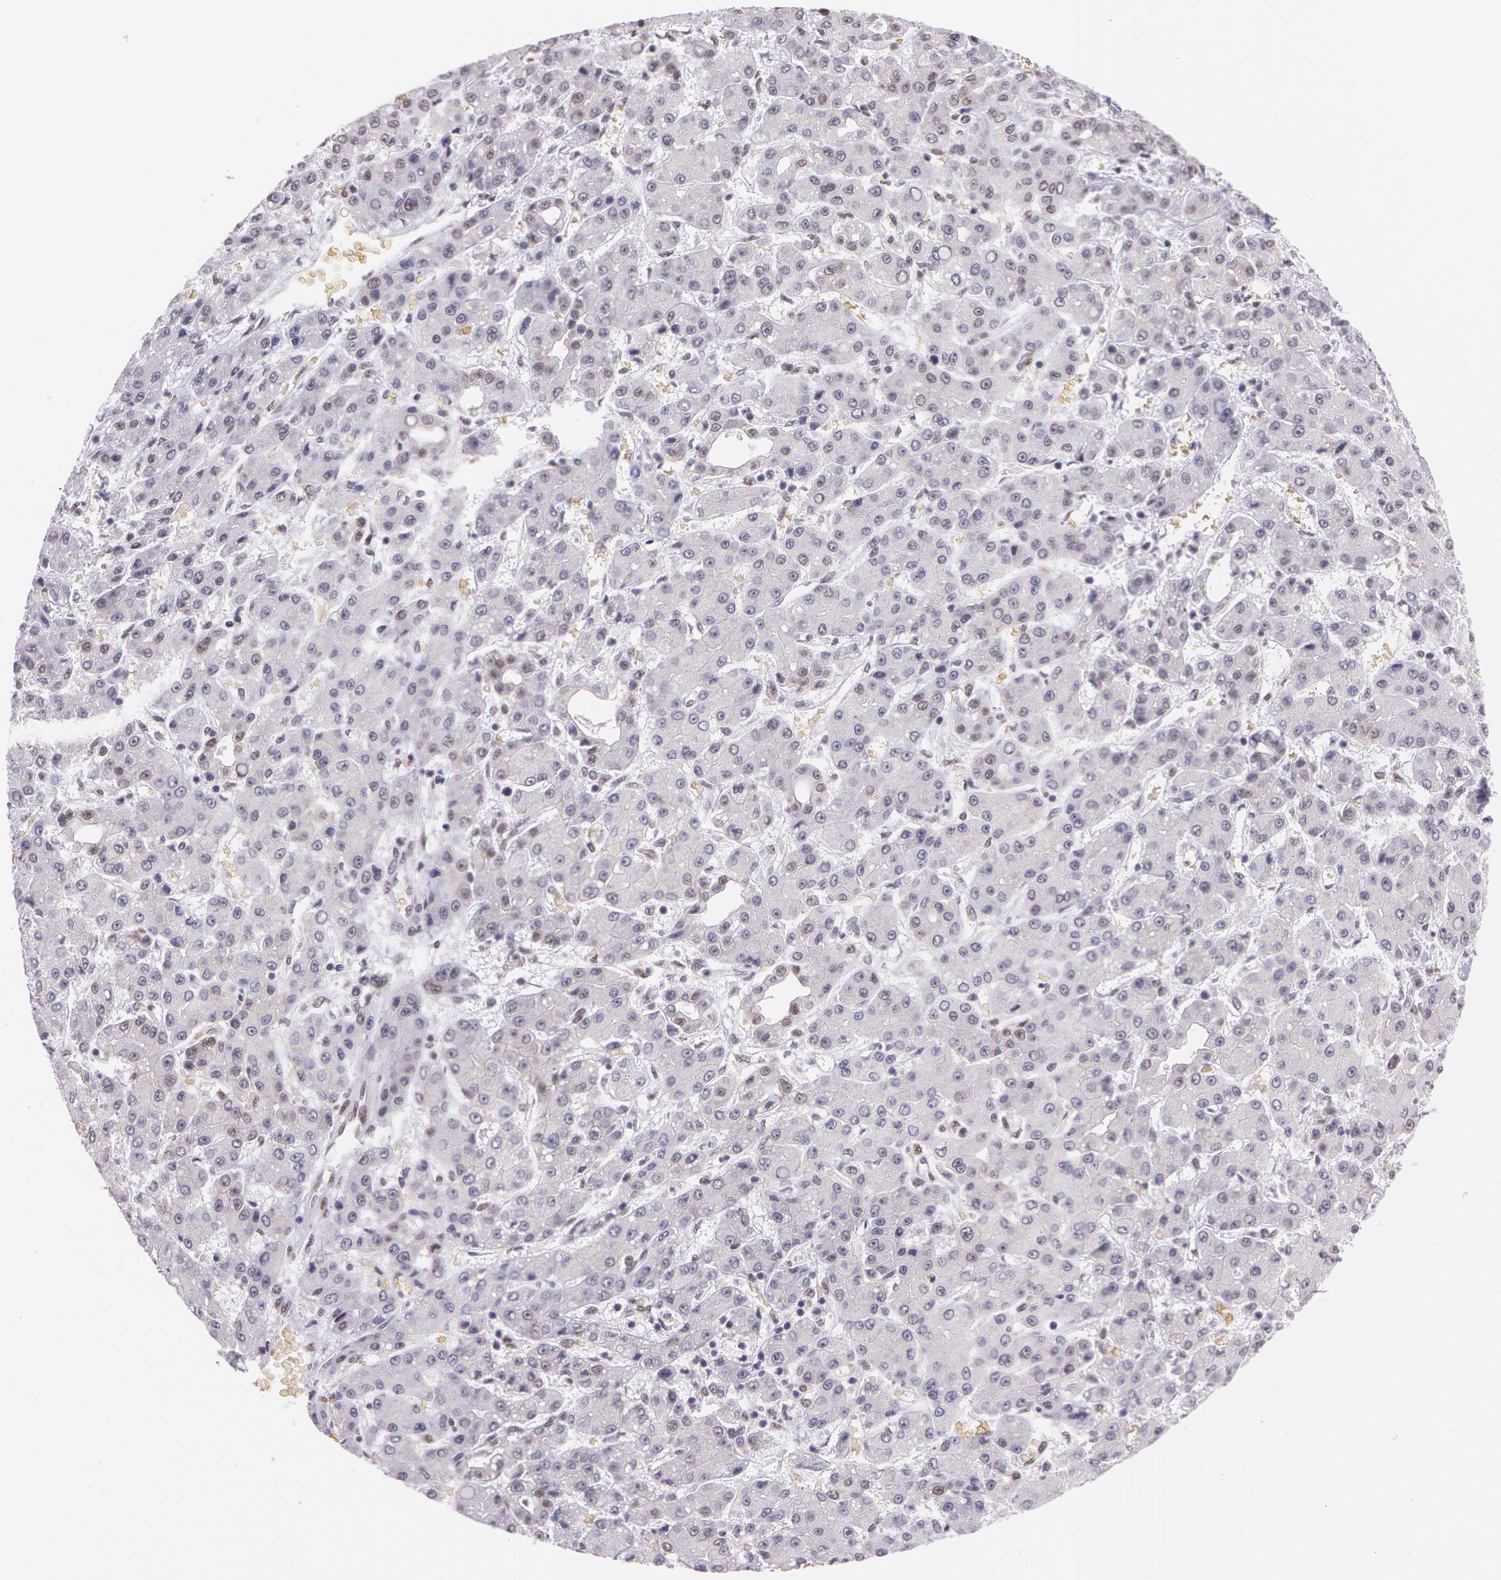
{"staining": {"intensity": "negative", "quantity": "none", "location": "none"}, "tissue": "liver cancer", "cell_type": "Tumor cells", "image_type": "cancer", "snomed": [{"axis": "morphology", "description": "Carcinoma, Hepatocellular, NOS"}, {"axis": "topography", "description": "Liver"}], "caption": "Tumor cells show no significant staining in liver cancer.", "gene": "NBN", "patient": {"sex": "male", "age": 69}}